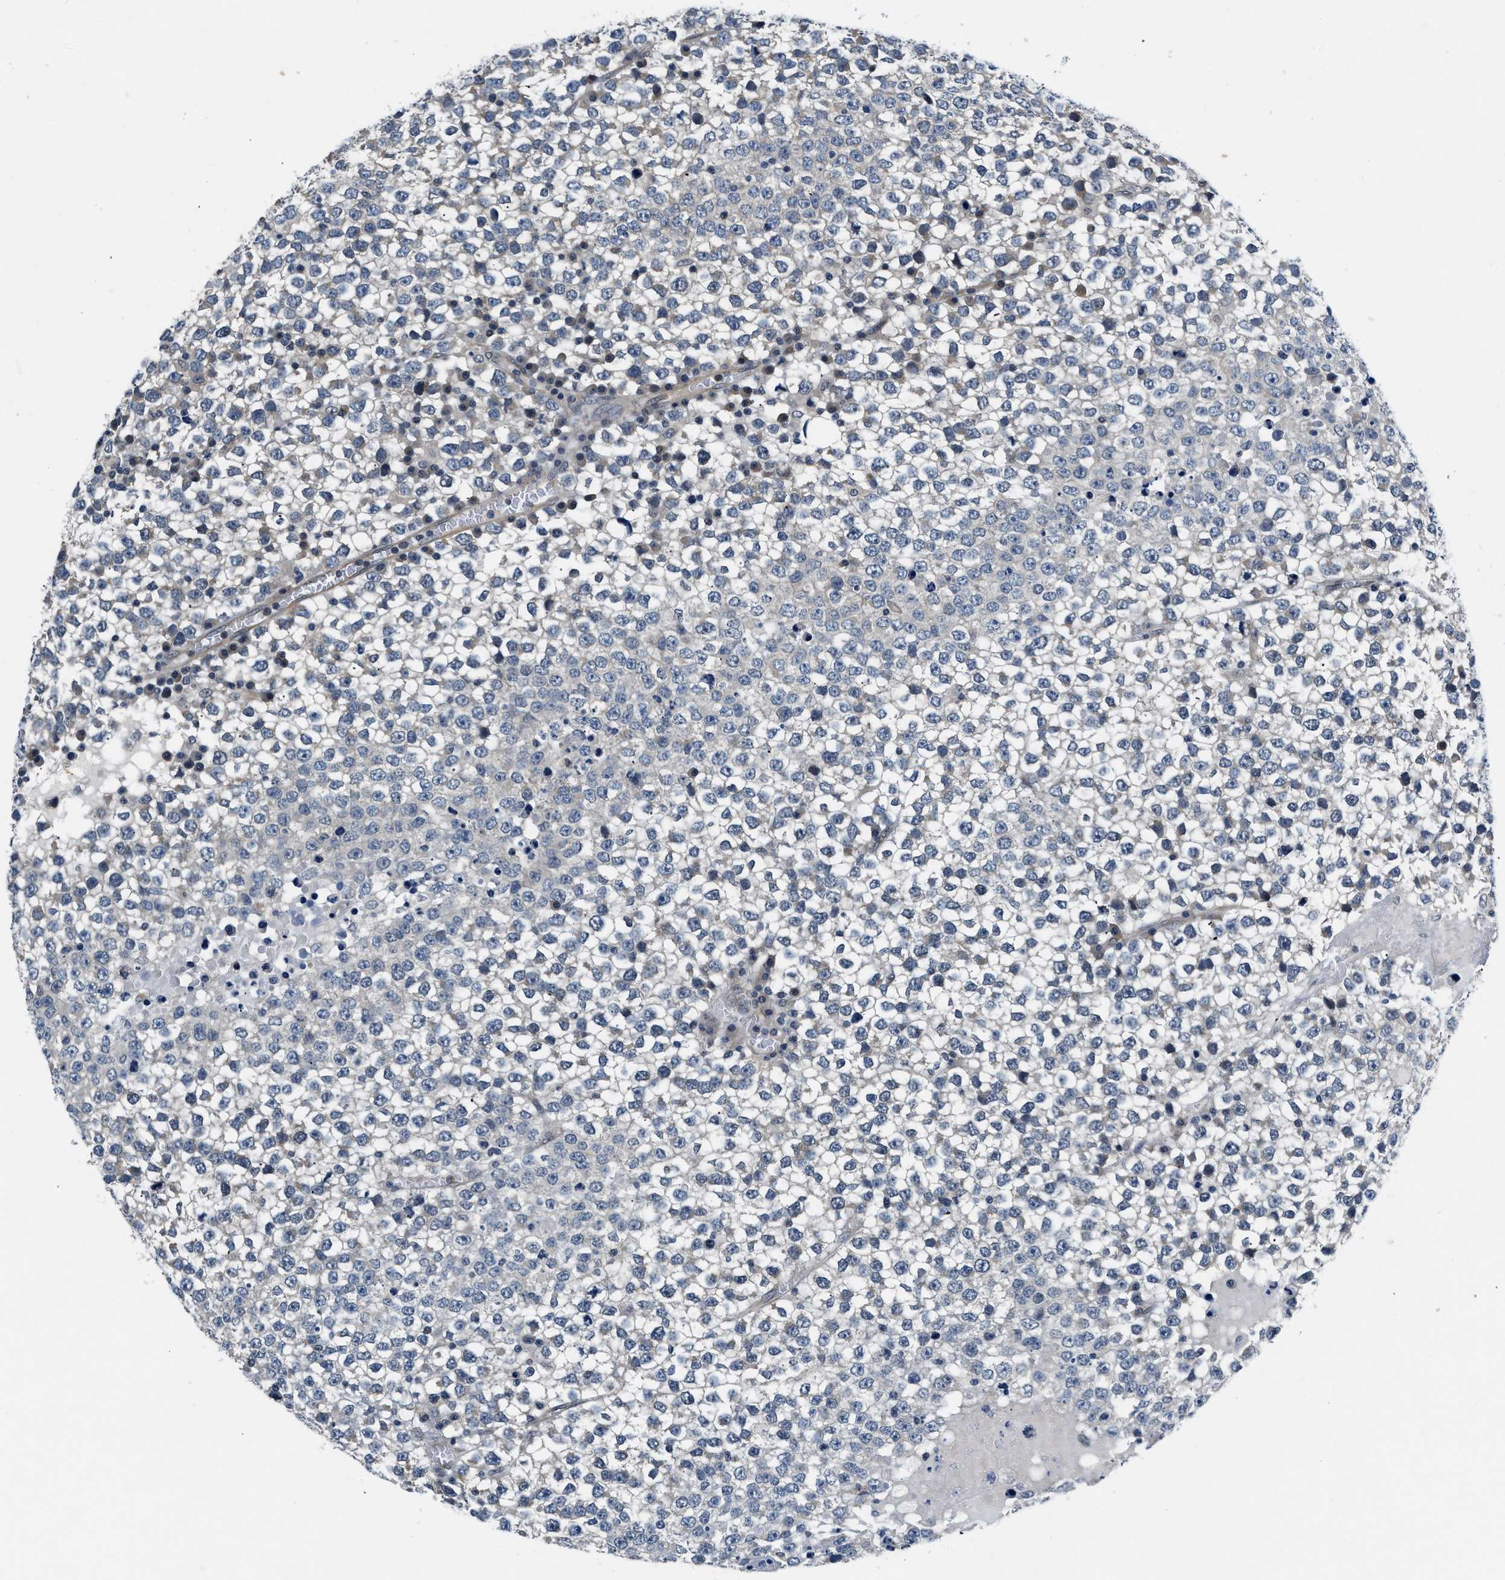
{"staining": {"intensity": "negative", "quantity": "none", "location": "none"}, "tissue": "testis cancer", "cell_type": "Tumor cells", "image_type": "cancer", "snomed": [{"axis": "morphology", "description": "Seminoma, NOS"}, {"axis": "topography", "description": "Testis"}], "caption": "Testis seminoma was stained to show a protein in brown. There is no significant staining in tumor cells.", "gene": "SMAD4", "patient": {"sex": "male", "age": 65}}